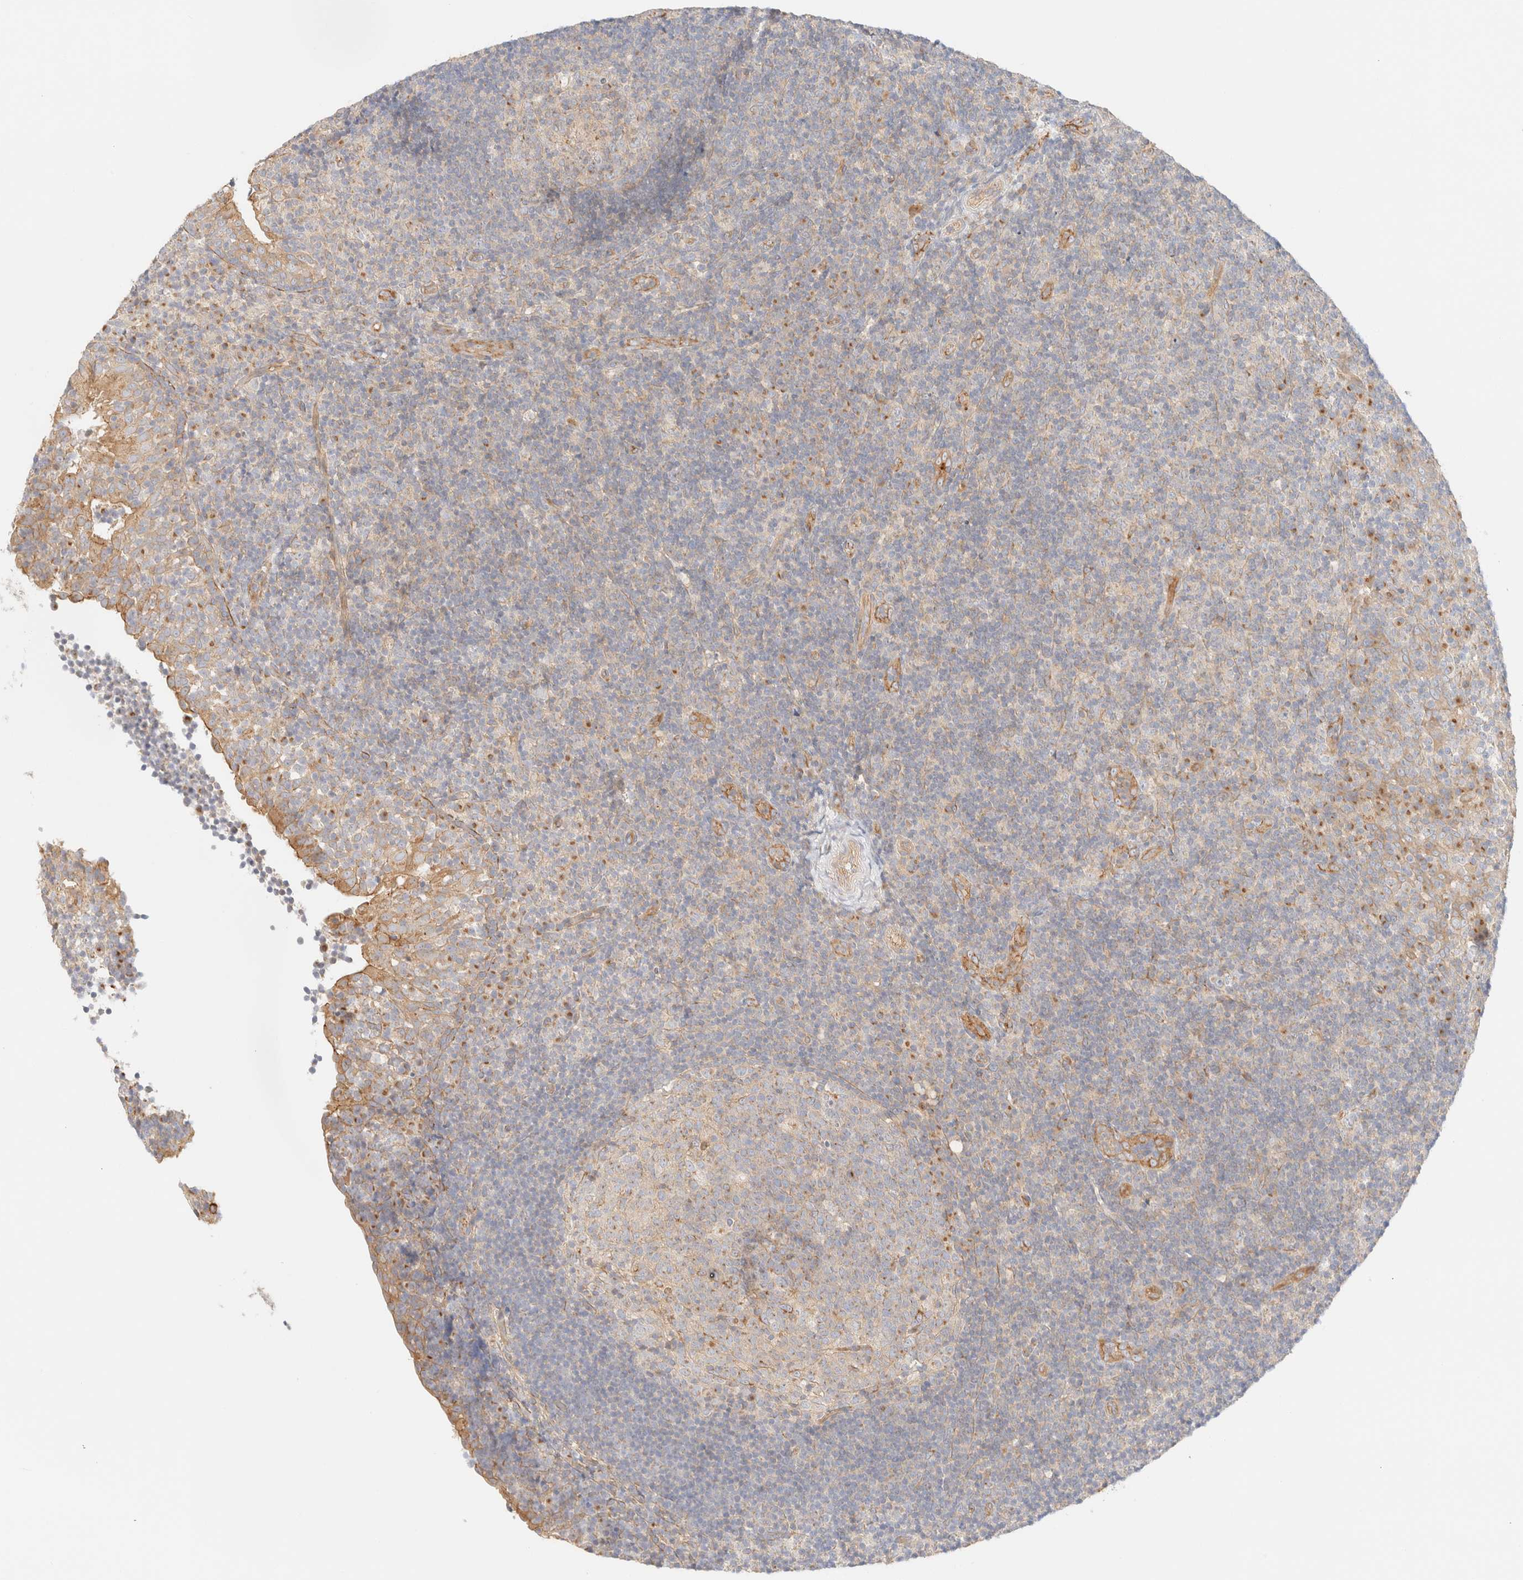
{"staining": {"intensity": "negative", "quantity": "none", "location": "none"}, "tissue": "tonsil", "cell_type": "Germinal center cells", "image_type": "normal", "snomed": [{"axis": "morphology", "description": "Normal tissue, NOS"}, {"axis": "topography", "description": "Tonsil"}], "caption": "Immunohistochemical staining of benign human tonsil shows no significant expression in germinal center cells. The staining was performed using DAB (3,3'-diaminobenzidine) to visualize the protein expression in brown, while the nuclei were stained in blue with hematoxylin (Magnification: 20x).", "gene": "MYO10", "patient": {"sex": "female", "age": 40}}